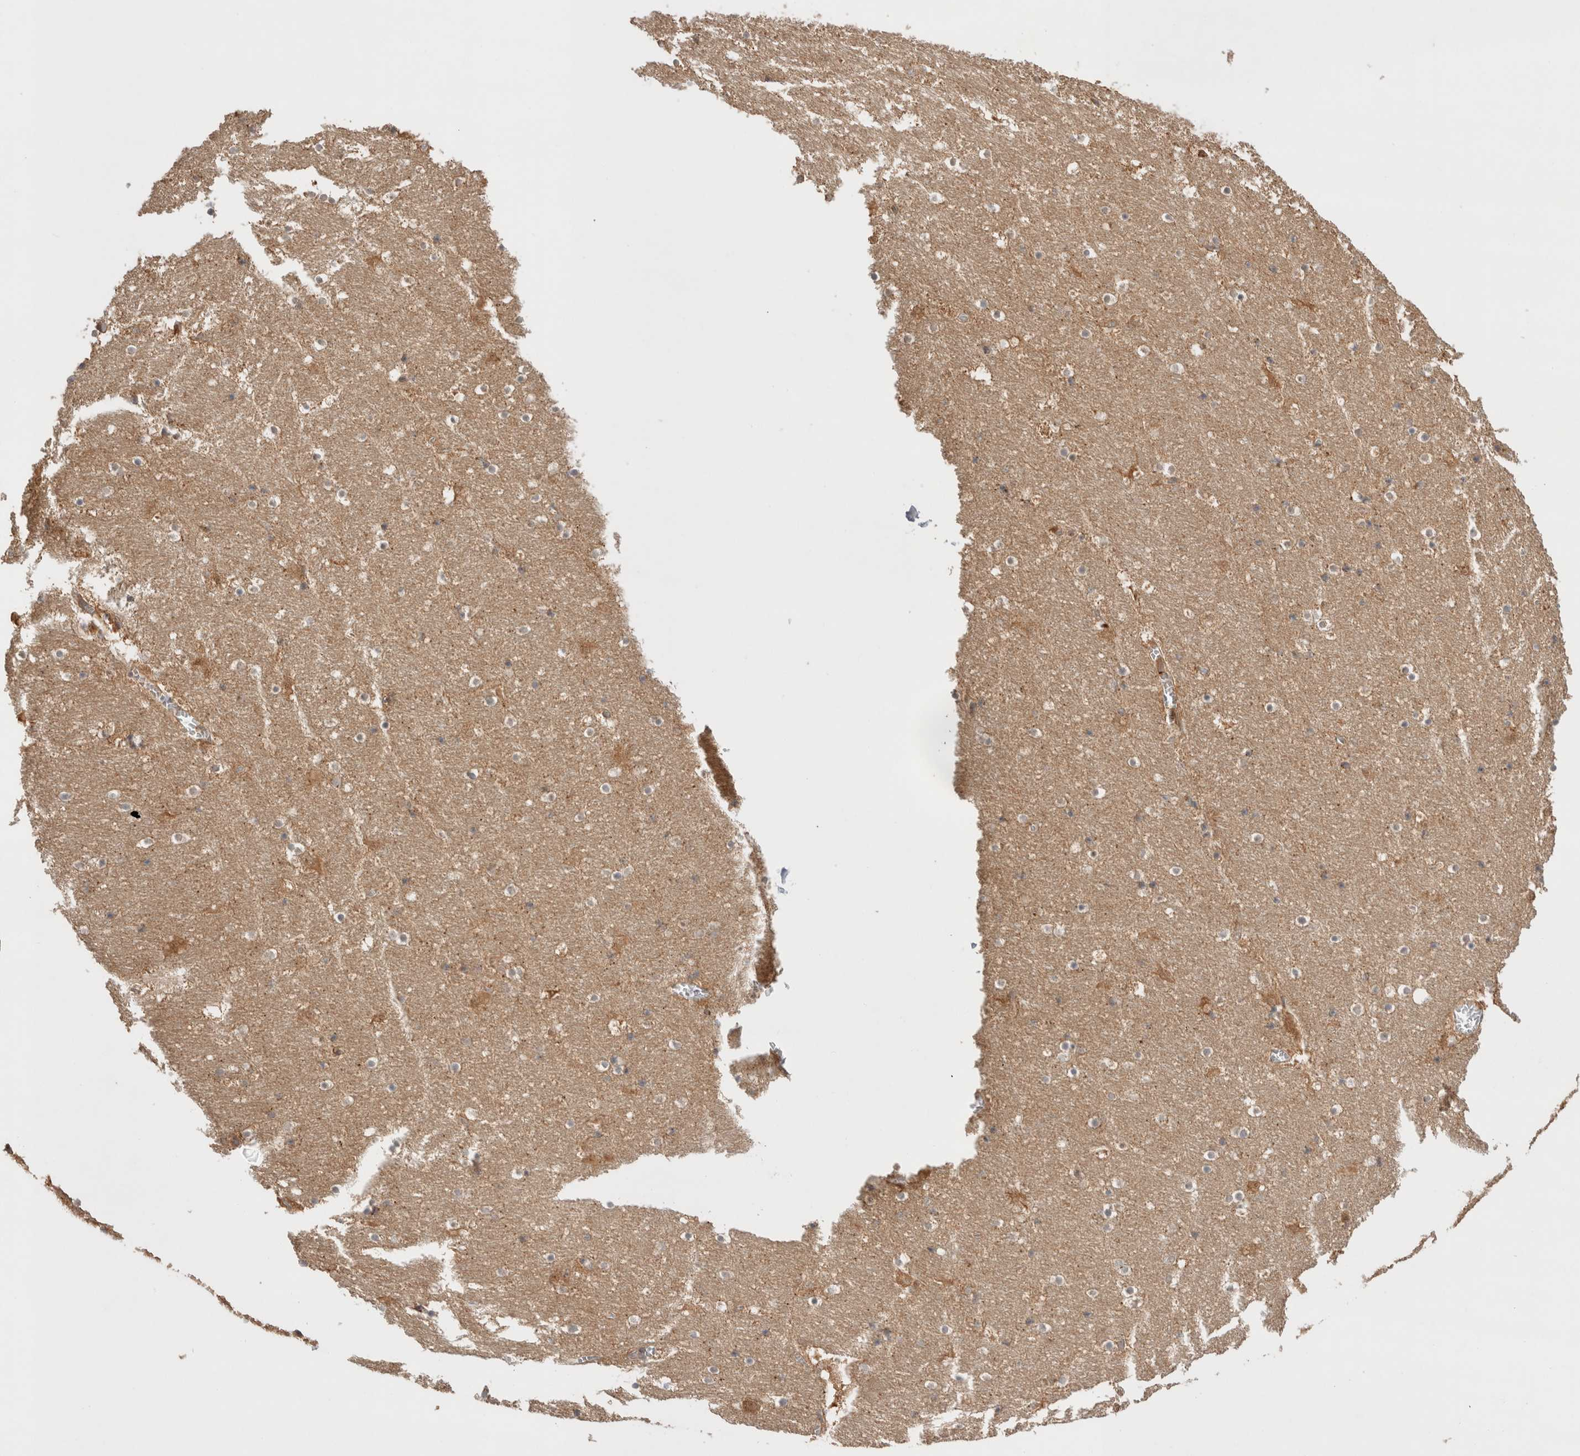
{"staining": {"intensity": "moderate", "quantity": "<25%", "location": "cytoplasmic/membranous"}, "tissue": "hippocampus", "cell_type": "Glial cells", "image_type": "normal", "snomed": [{"axis": "morphology", "description": "Normal tissue, NOS"}, {"axis": "topography", "description": "Hippocampus"}], "caption": "Immunohistochemistry (DAB (3,3'-diaminobenzidine)) staining of unremarkable human hippocampus reveals moderate cytoplasmic/membranous protein expression in approximately <25% of glial cells.", "gene": "VPS28", "patient": {"sex": "male", "age": 45}}